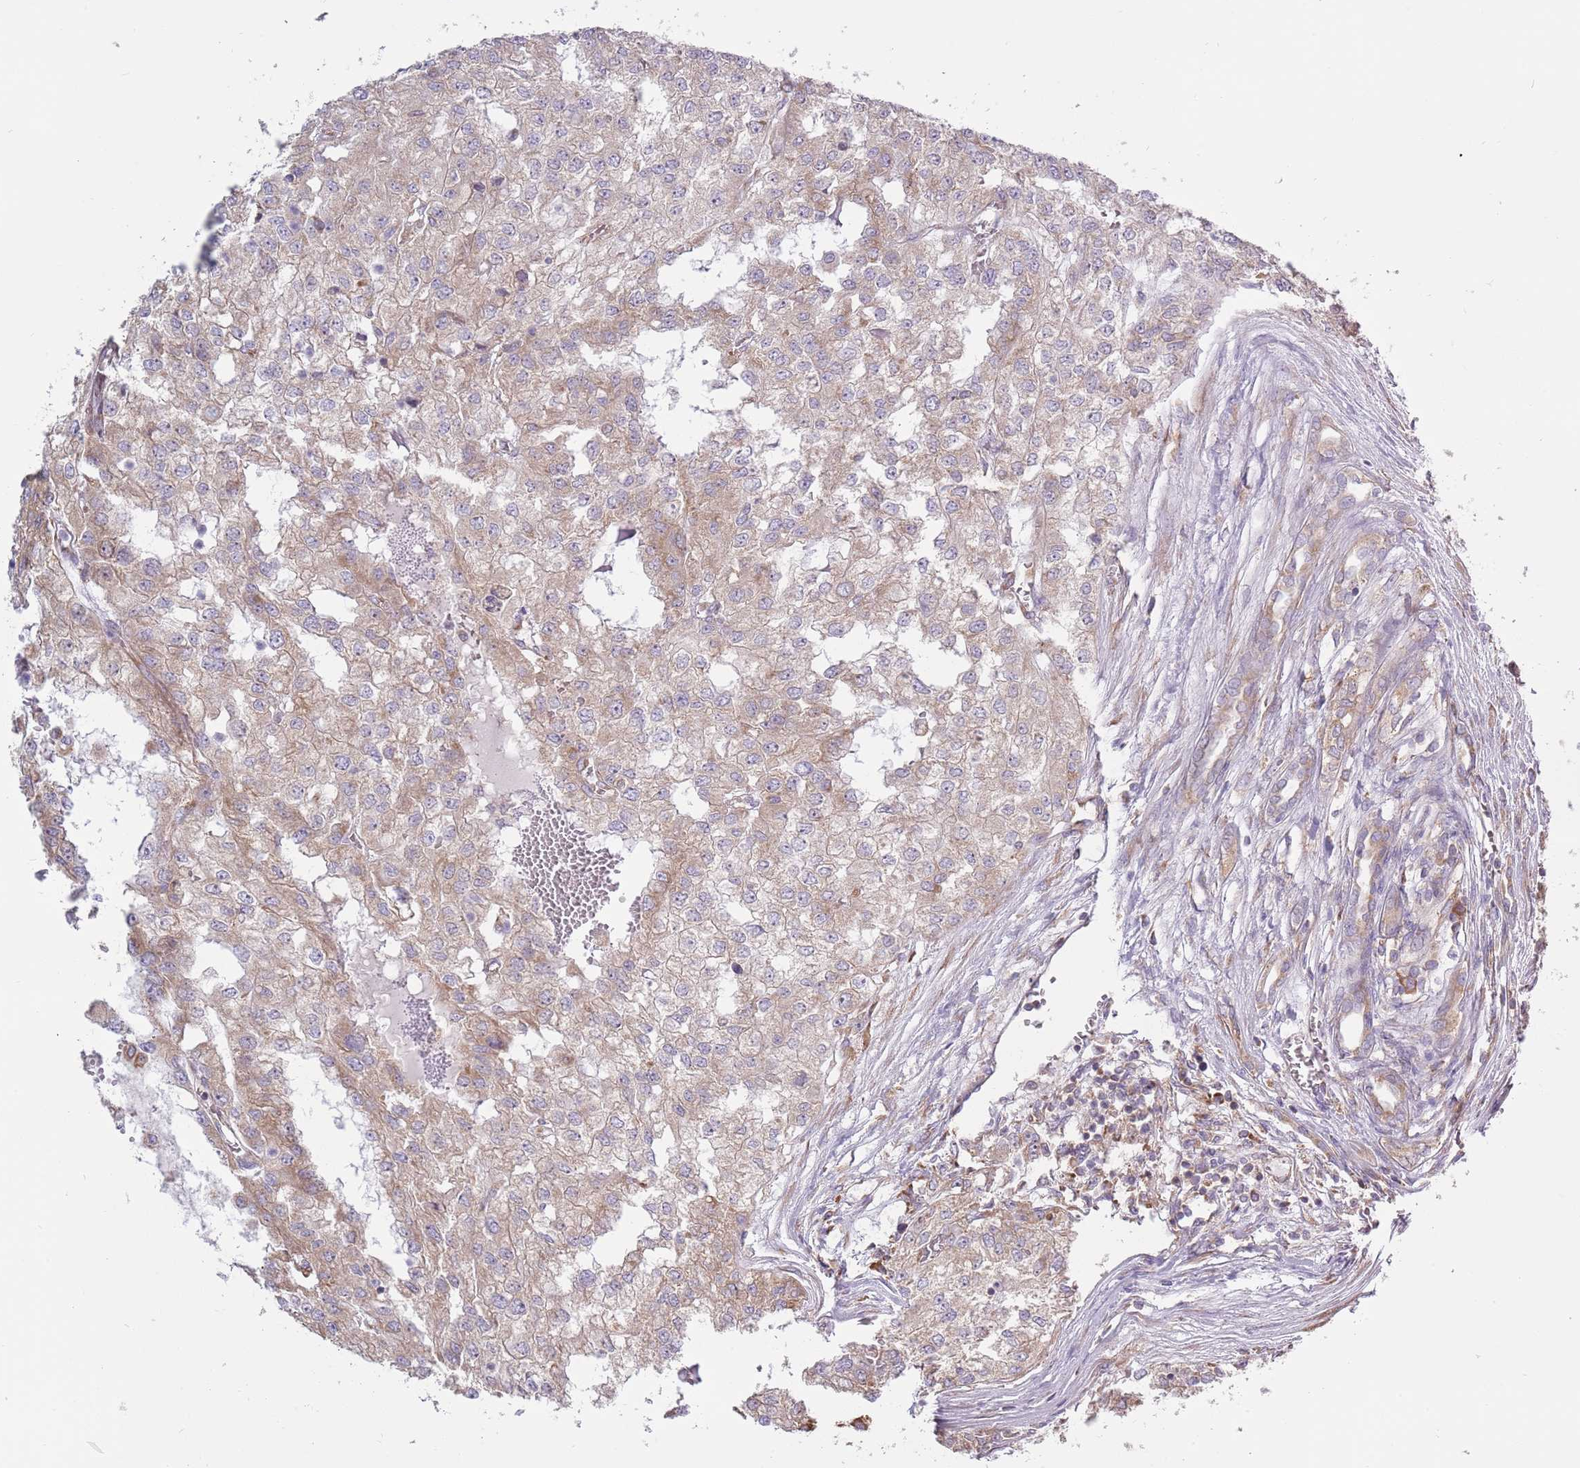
{"staining": {"intensity": "moderate", "quantity": ">75%", "location": "cytoplasmic/membranous"}, "tissue": "renal cancer", "cell_type": "Tumor cells", "image_type": "cancer", "snomed": [{"axis": "morphology", "description": "Adenocarcinoma, NOS"}, {"axis": "topography", "description": "Kidney"}], "caption": "Immunohistochemical staining of human renal adenocarcinoma reveals medium levels of moderate cytoplasmic/membranous protein staining in about >75% of tumor cells.", "gene": "RPL17-C18orf32", "patient": {"sex": "female", "age": 54}}